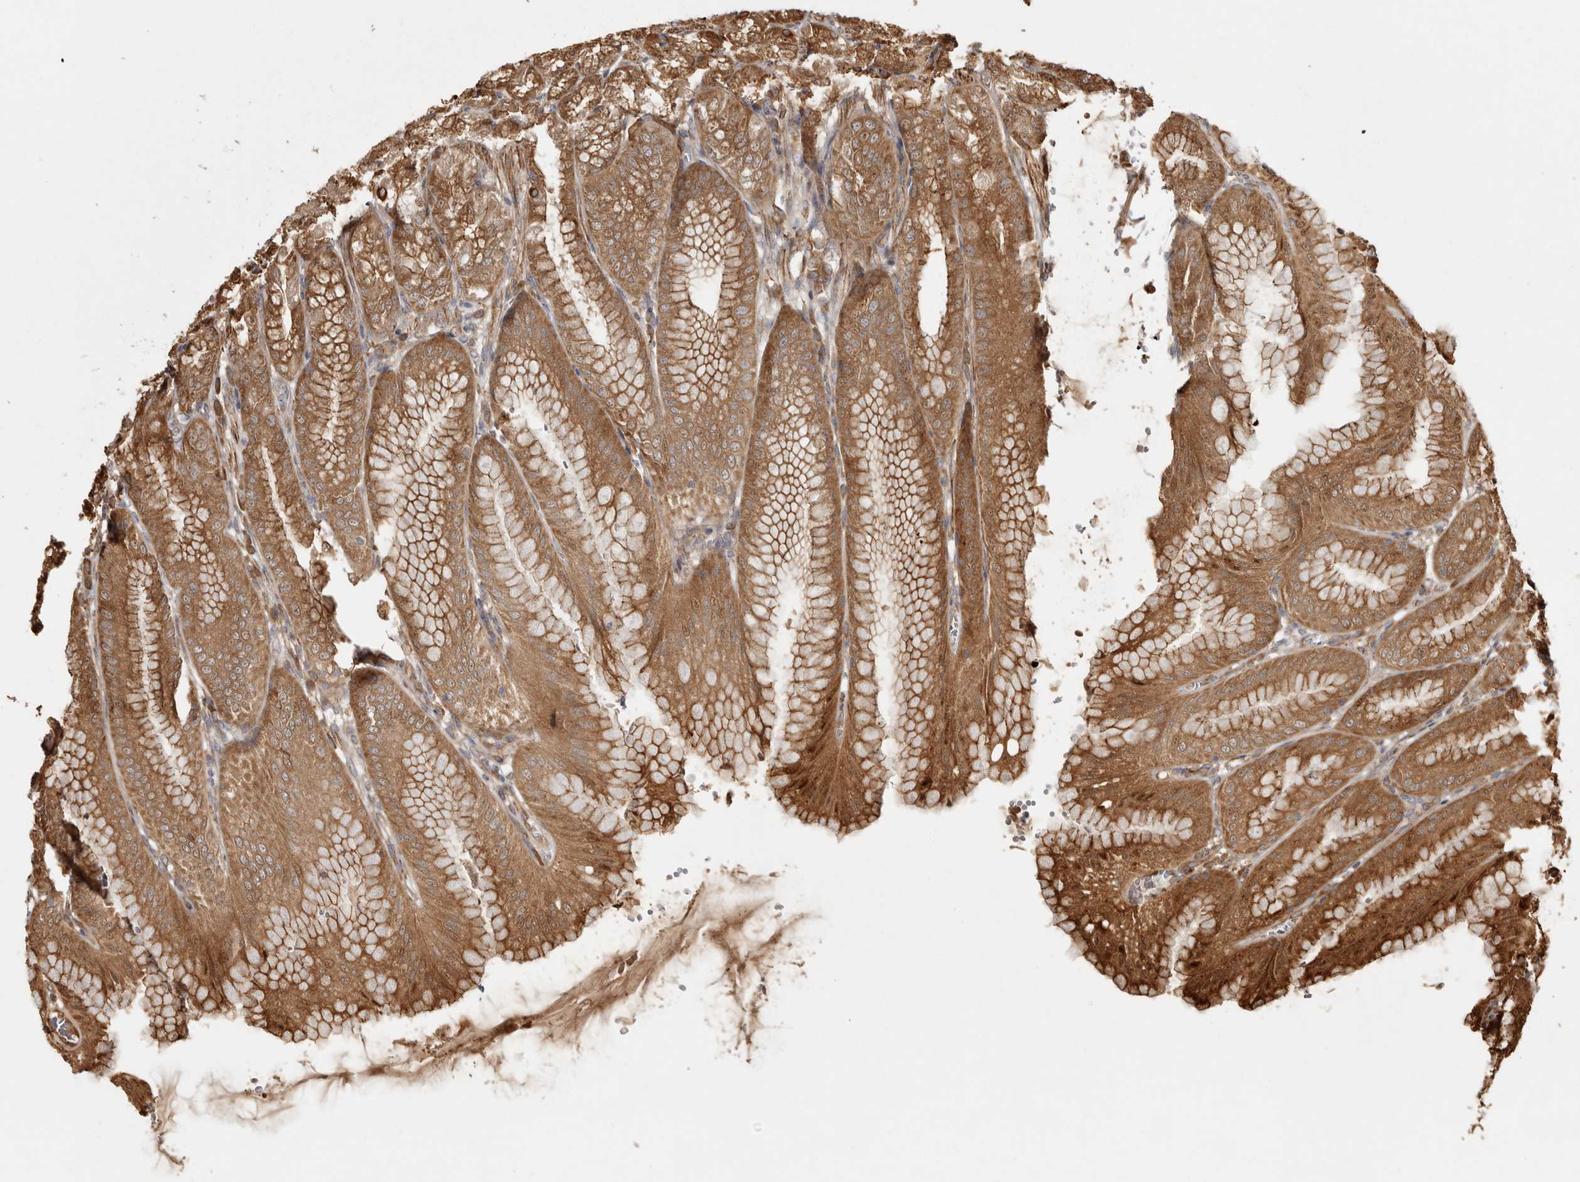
{"staining": {"intensity": "strong", "quantity": ">75%", "location": "cytoplasmic/membranous"}, "tissue": "stomach", "cell_type": "Glandular cells", "image_type": "normal", "snomed": [{"axis": "morphology", "description": "Normal tissue, NOS"}, {"axis": "topography", "description": "Stomach, lower"}], "caption": "Immunohistochemistry (DAB) staining of normal stomach demonstrates strong cytoplasmic/membranous protein expression in approximately >75% of glandular cells. (Stains: DAB (3,3'-diaminobenzidine) in brown, nuclei in blue, Microscopy: brightfield microscopy at high magnification).", "gene": "CAMSAP2", "patient": {"sex": "male", "age": 71}}